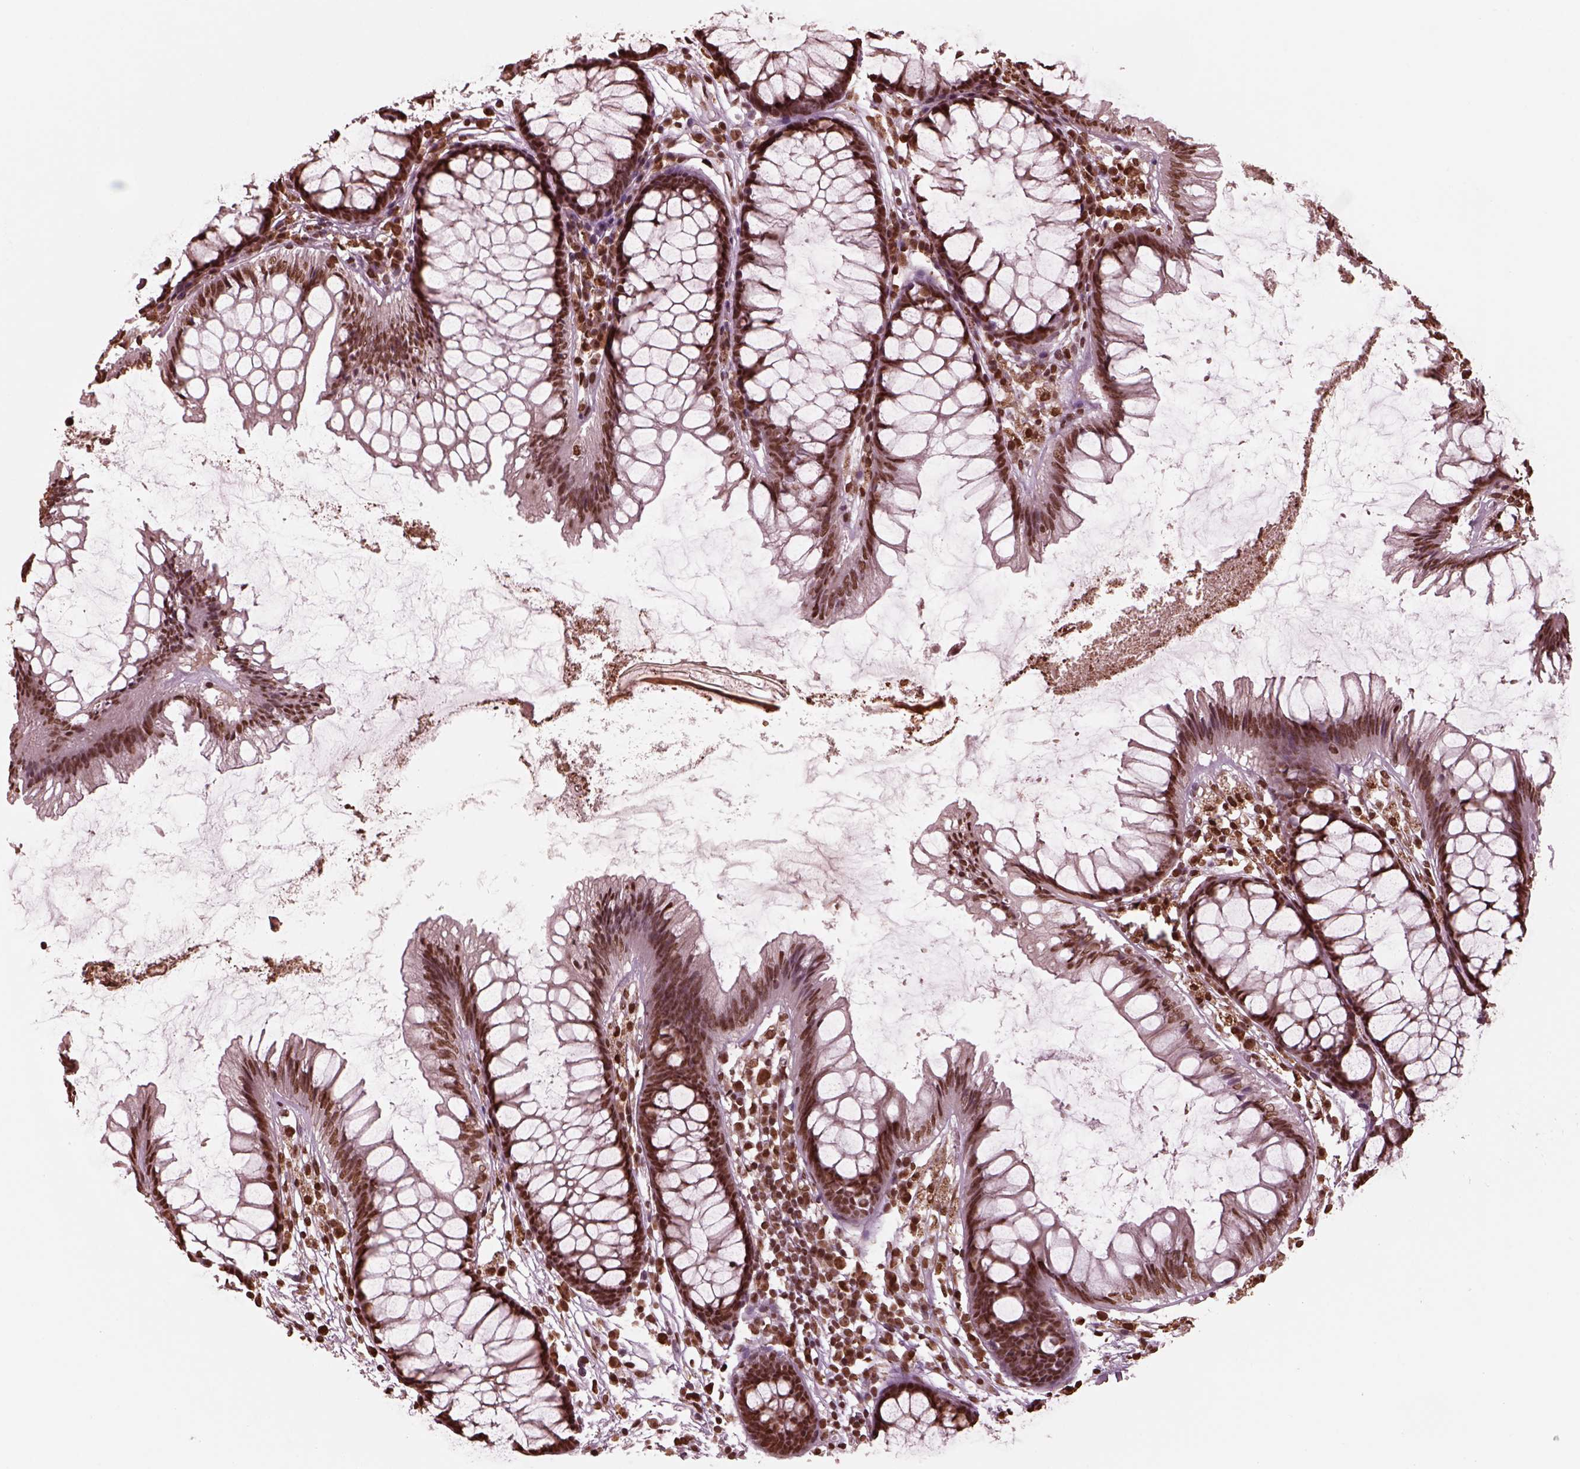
{"staining": {"intensity": "moderate", "quantity": "25%-75%", "location": "nuclear"}, "tissue": "colon", "cell_type": "Endothelial cells", "image_type": "normal", "snomed": [{"axis": "morphology", "description": "Normal tissue, NOS"}, {"axis": "morphology", "description": "Adenocarcinoma, NOS"}, {"axis": "topography", "description": "Colon"}], "caption": "Immunohistochemistry photomicrograph of benign human colon stained for a protein (brown), which demonstrates medium levels of moderate nuclear staining in about 25%-75% of endothelial cells.", "gene": "NSD1", "patient": {"sex": "male", "age": 65}}